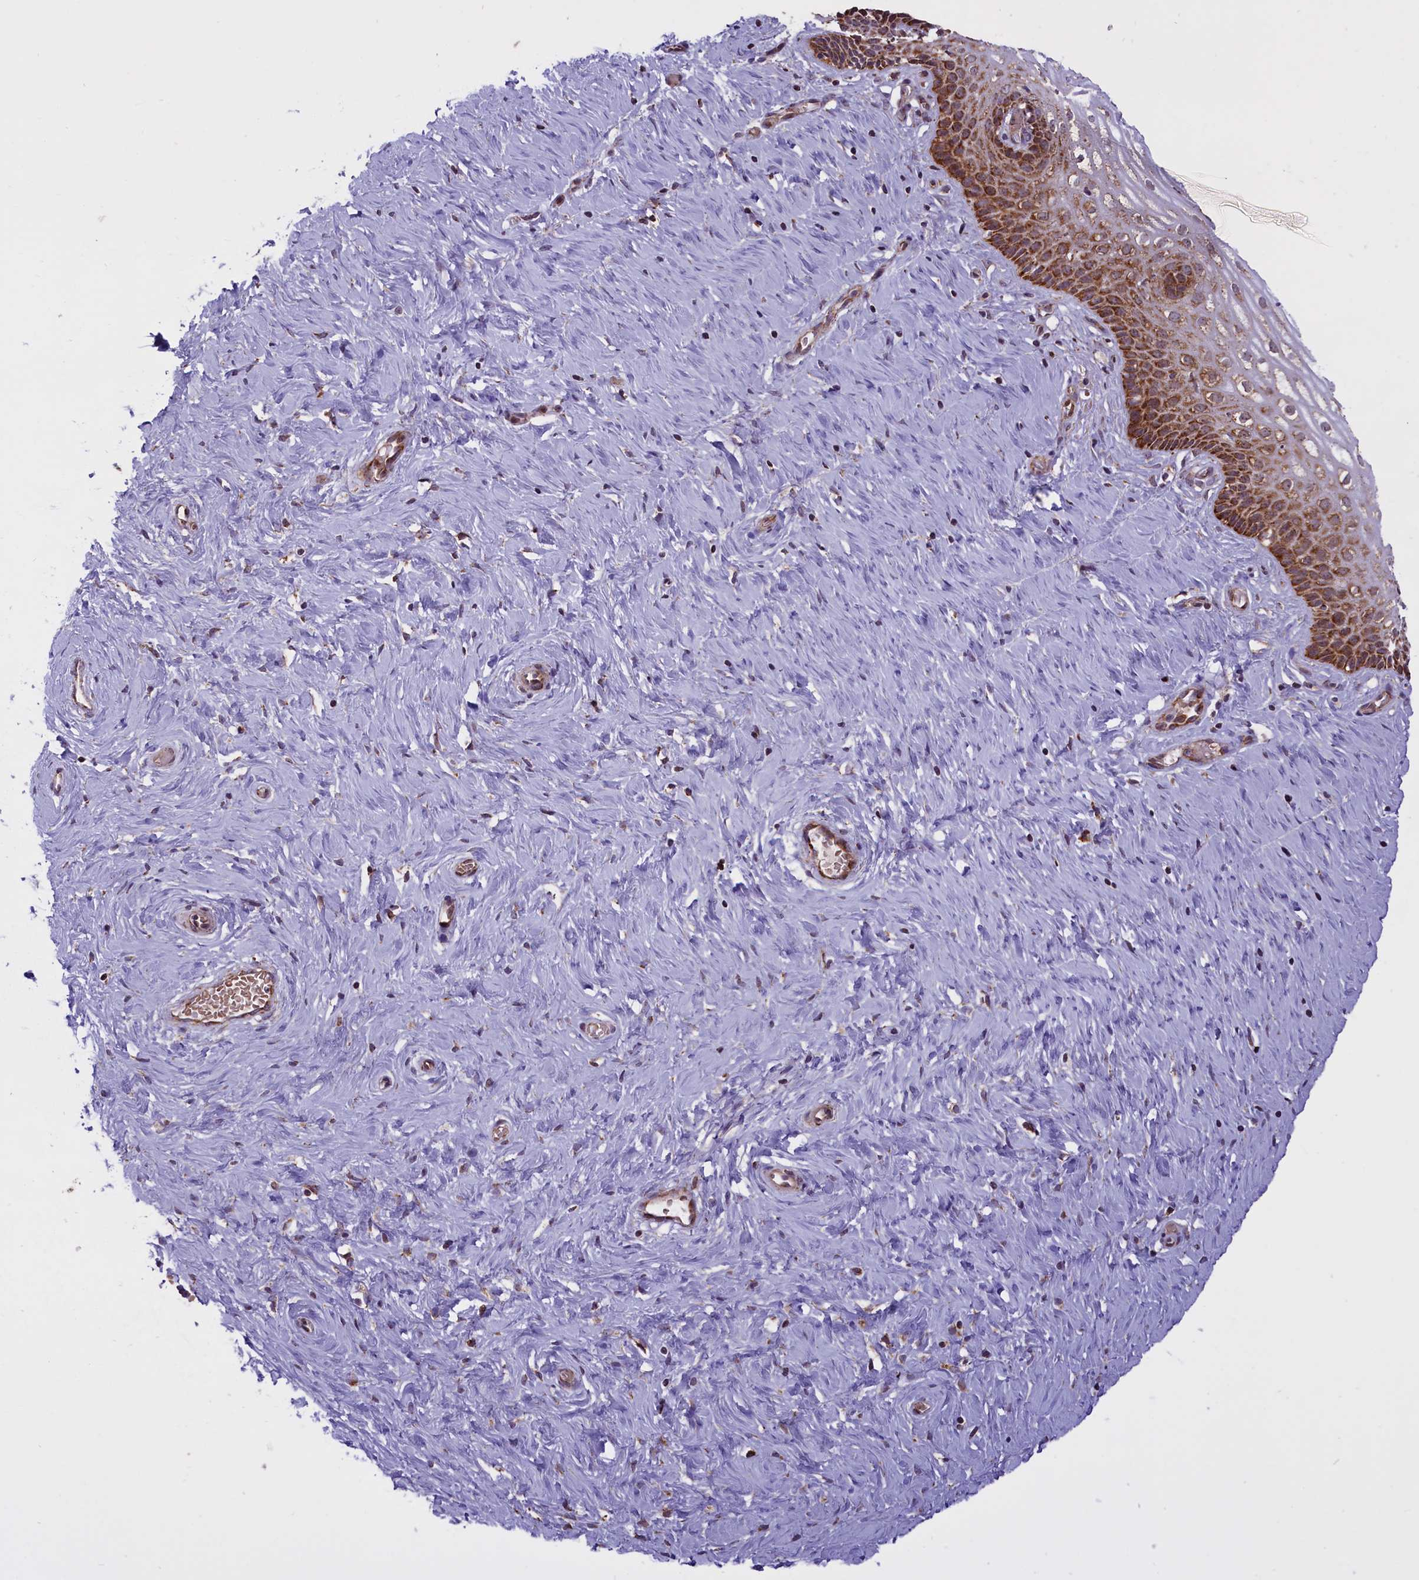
{"staining": {"intensity": "moderate", "quantity": ">75%", "location": "cytoplasmic/membranous"}, "tissue": "cervix", "cell_type": "Glandular cells", "image_type": "normal", "snomed": [{"axis": "morphology", "description": "Normal tissue, NOS"}, {"axis": "topography", "description": "Cervix"}], "caption": "Cervix stained with DAB immunohistochemistry shows medium levels of moderate cytoplasmic/membranous positivity in approximately >75% of glandular cells.", "gene": "NDUFS5", "patient": {"sex": "female", "age": 33}}